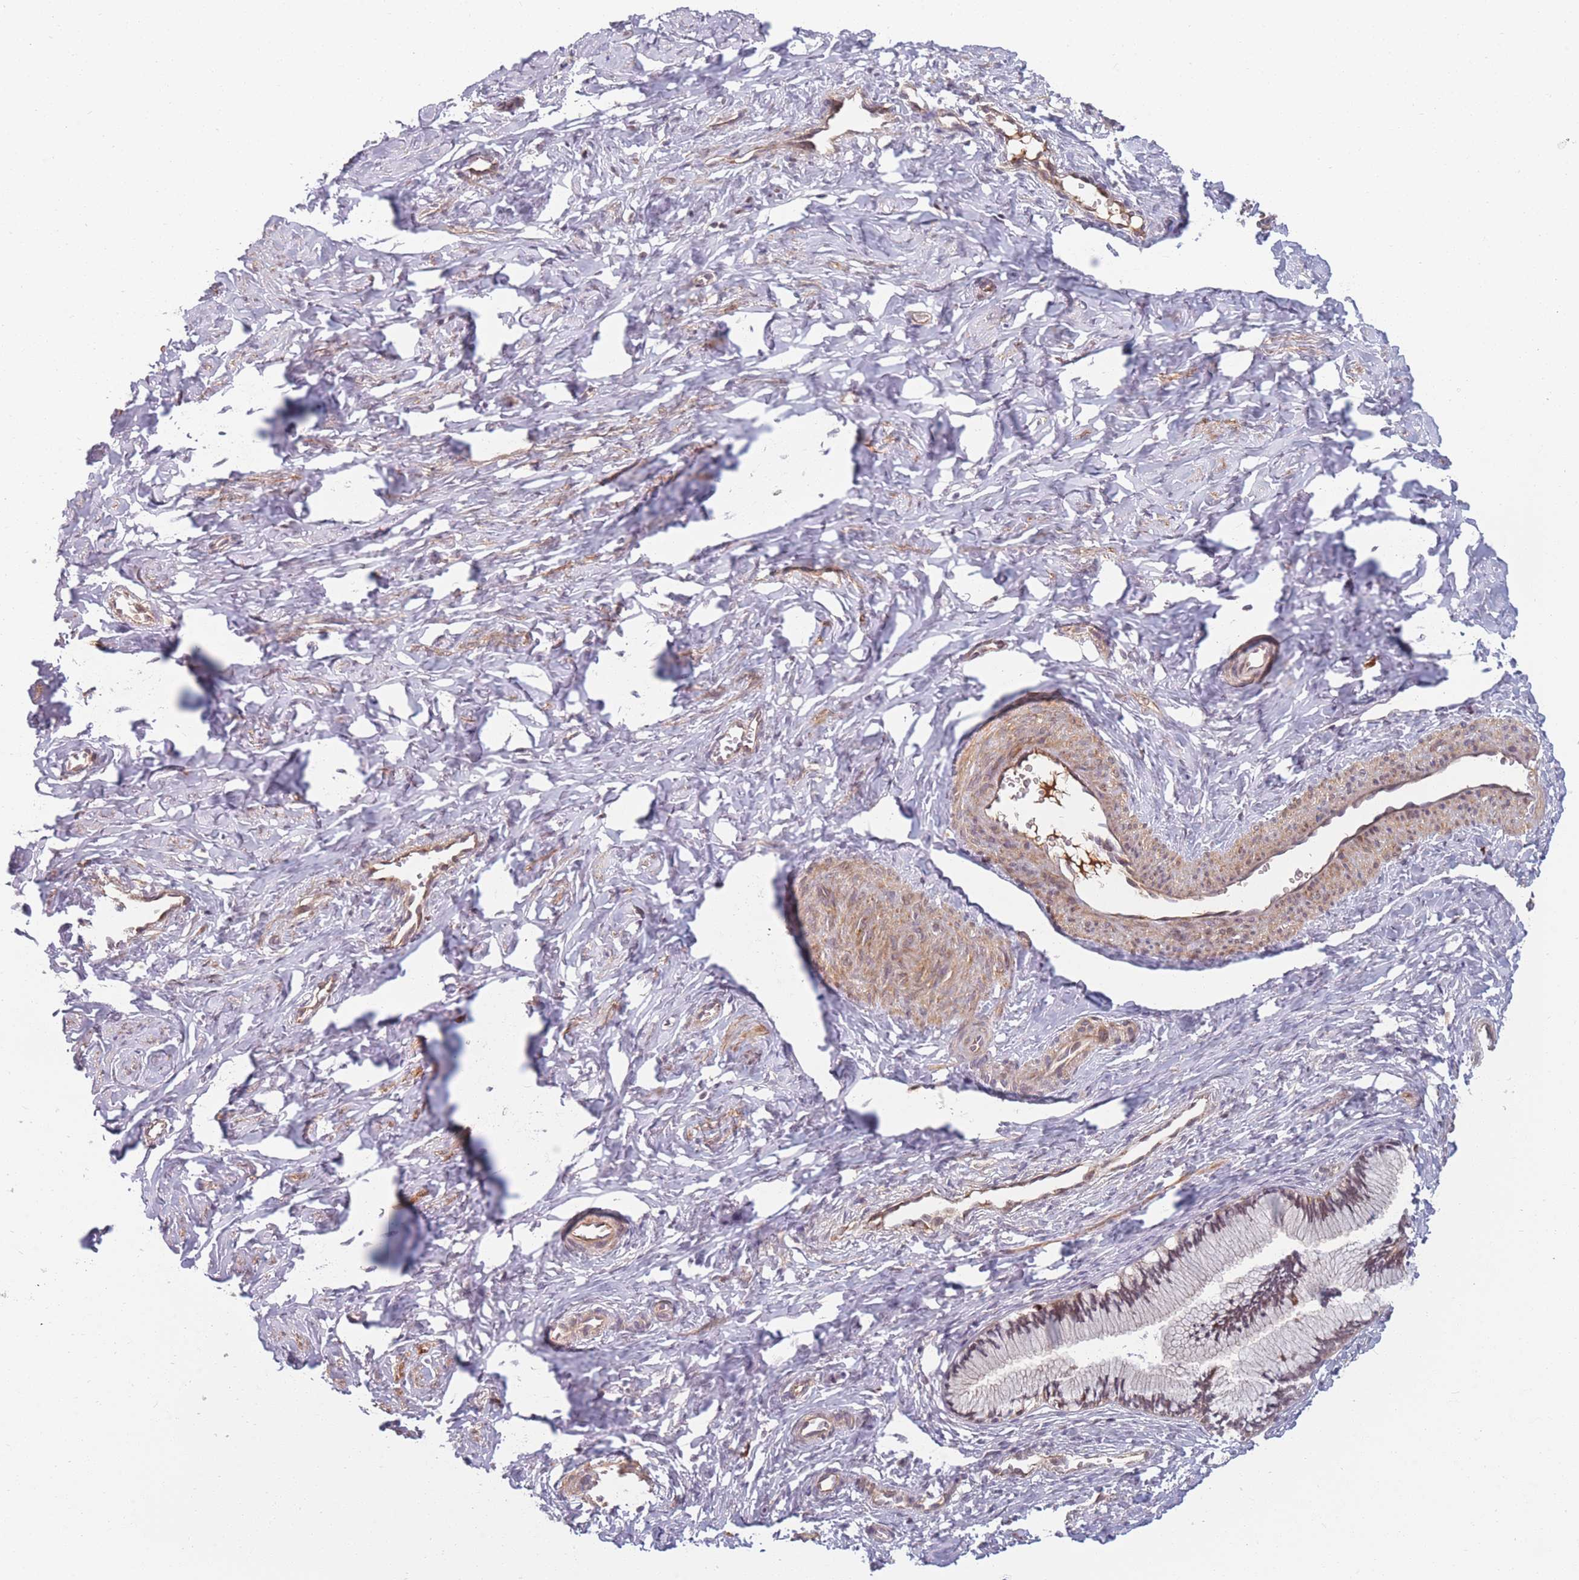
{"staining": {"intensity": "moderate", "quantity": "25%-75%", "location": "cytoplasmic/membranous"}, "tissue": "cervix", "cell_type": "Glandular cells", "image_type": "normal", "snomed": [{"axis": "morphology", "description": "Normal tissue, NOS"}, {"axis": "topography", "description": "Cervix"}], "caption": "Moderate cytoplasmic/membranous positivity for a protein is identified in about 25%-75% of glandular cells of benign cervix using IHC.", "gene": "FAM153A", "patient": {"sex": "female", "age": 27}}